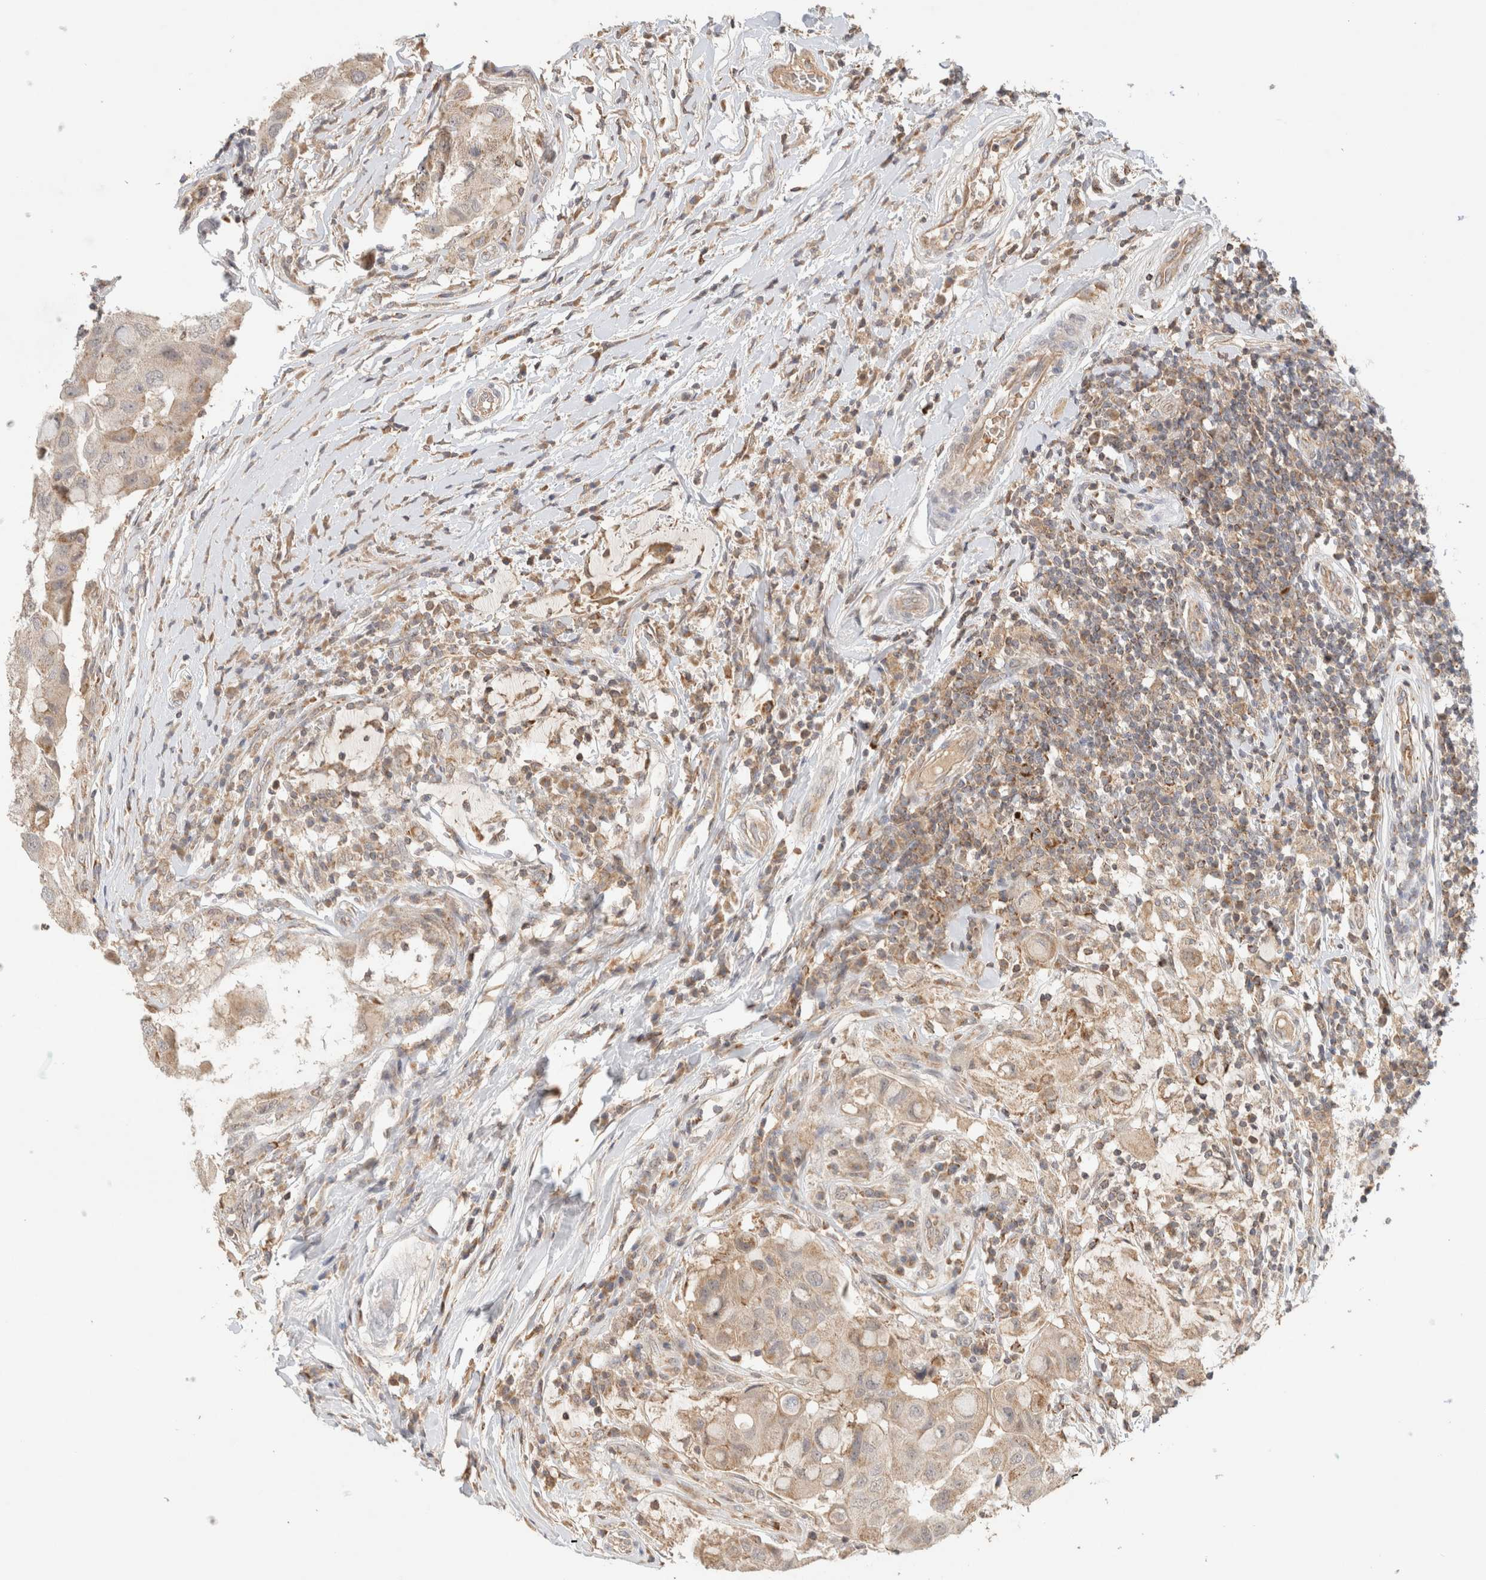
{"staining": {"intensity": "weak", "quantity": ">75%", "location": "cytoplasmic/membranous"}, "tissue": "breast cancer", "cell_type": "Tumor cells", "image_type": "cancer", "snomed": [{"axis": "morphology", "description": "Duct carcinoma"}, {"axis": "topography", "description": "Breast"}], "caption": "Immunohistochemistry micrograph of human intraductal carcinoma (breast) stained for a protein (brown), which shows low levels of weak cytoplasmic/membranous positivity in about >75% of tumor cells.", "gene": "MRM3", "patient": {"sex": "female", "age": 27}}